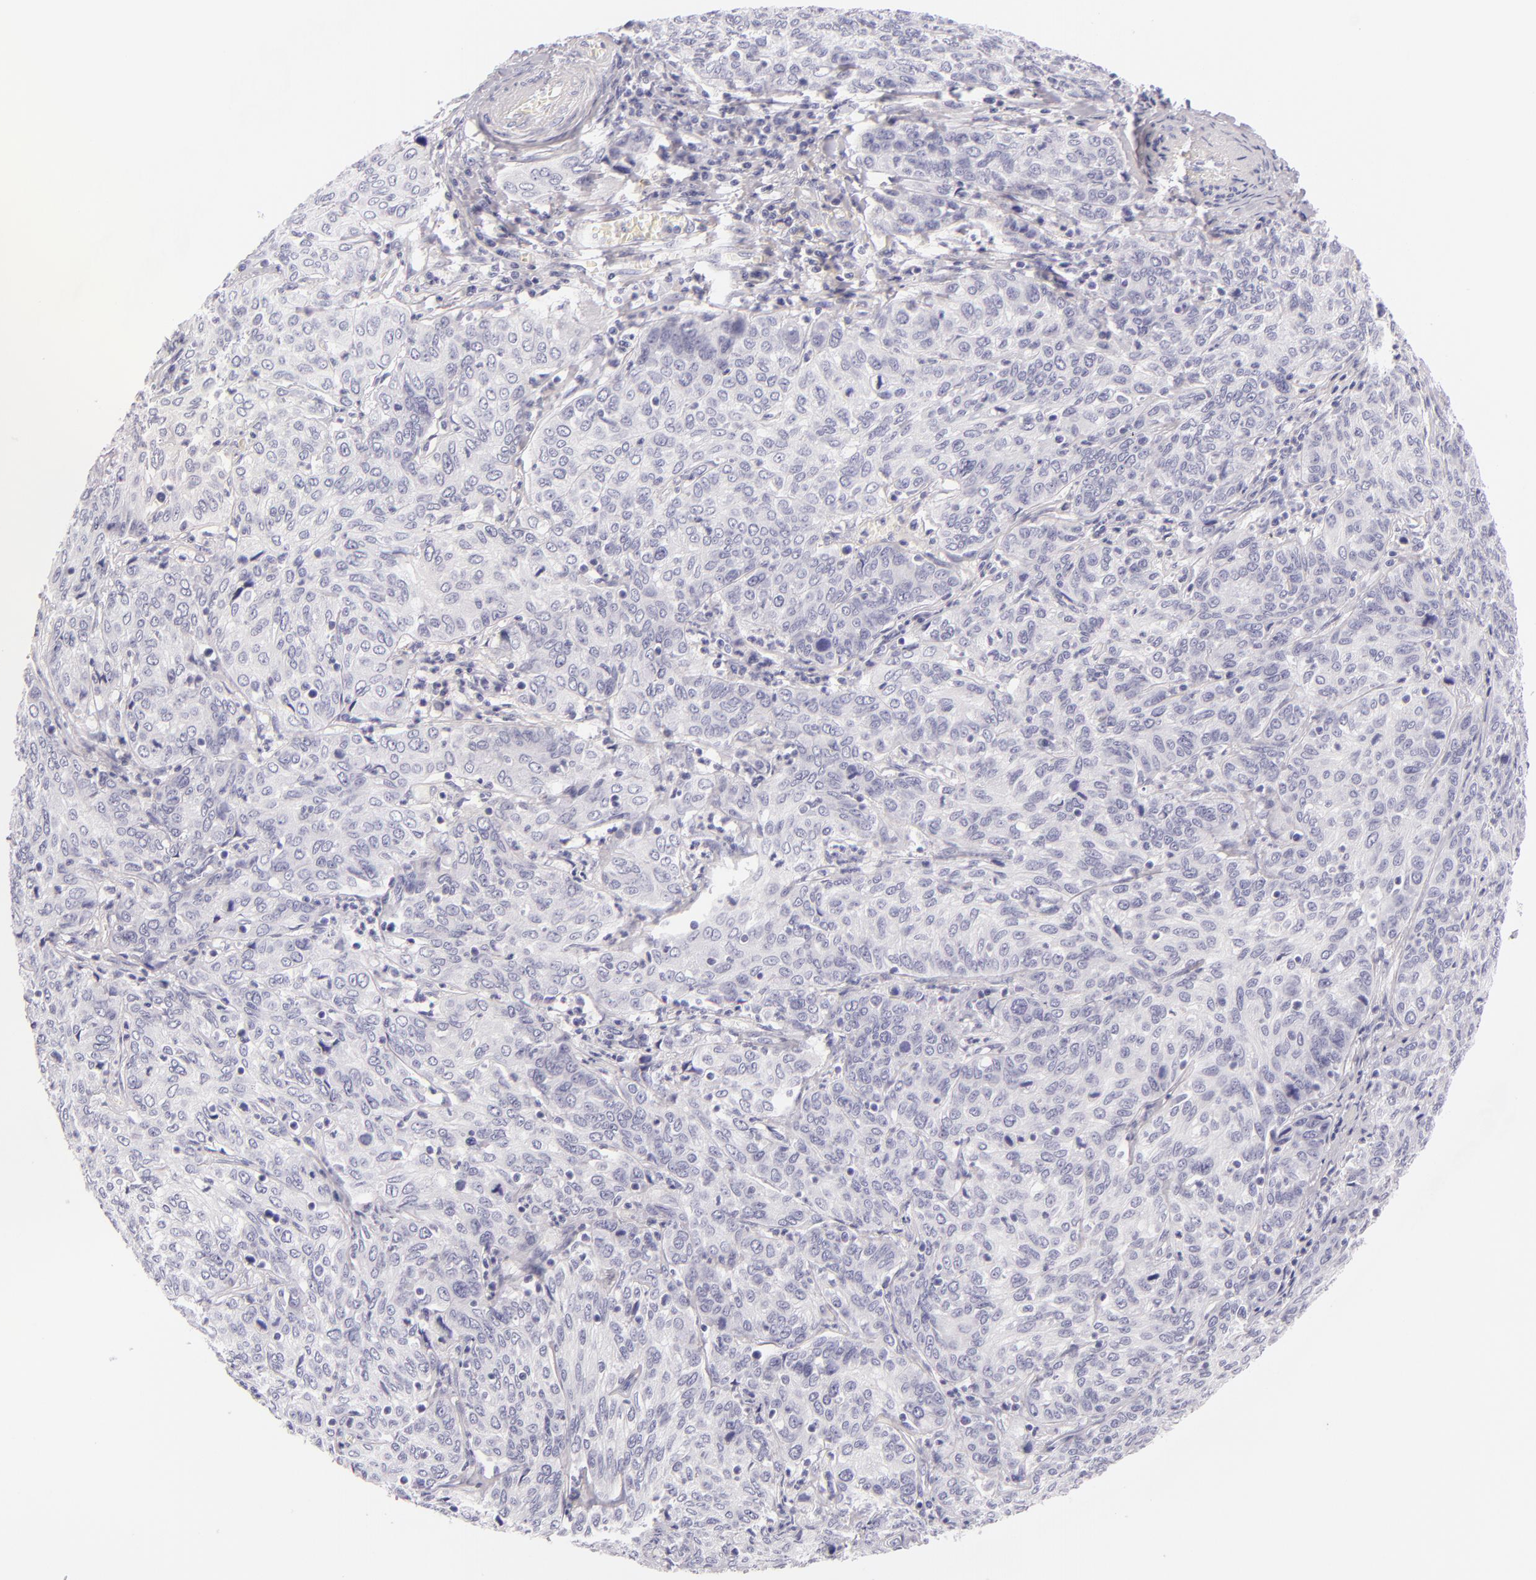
{"staining": {"intensity": "negative", "quantity": "none", "location": "none"}, "tissue": "cervical cancer", "cell_type": "Tumor cells", "image_type": "cancer", "snomed": [{"axis": "morphology", "description": "Squamous cell carcinoma, NOS"}, {"axis": "topography", "description": "Cervix"}], "caption": "This micrograph is of cervical cancer (squamous cell carcinoma) stained with immunohistochemistry (IHC) to label a protein in brown with the nuclei are counter-stained blue. There is no staining in tumor cells.", "gene": "INA", "patient": {"sex": "female", "age": 38}}